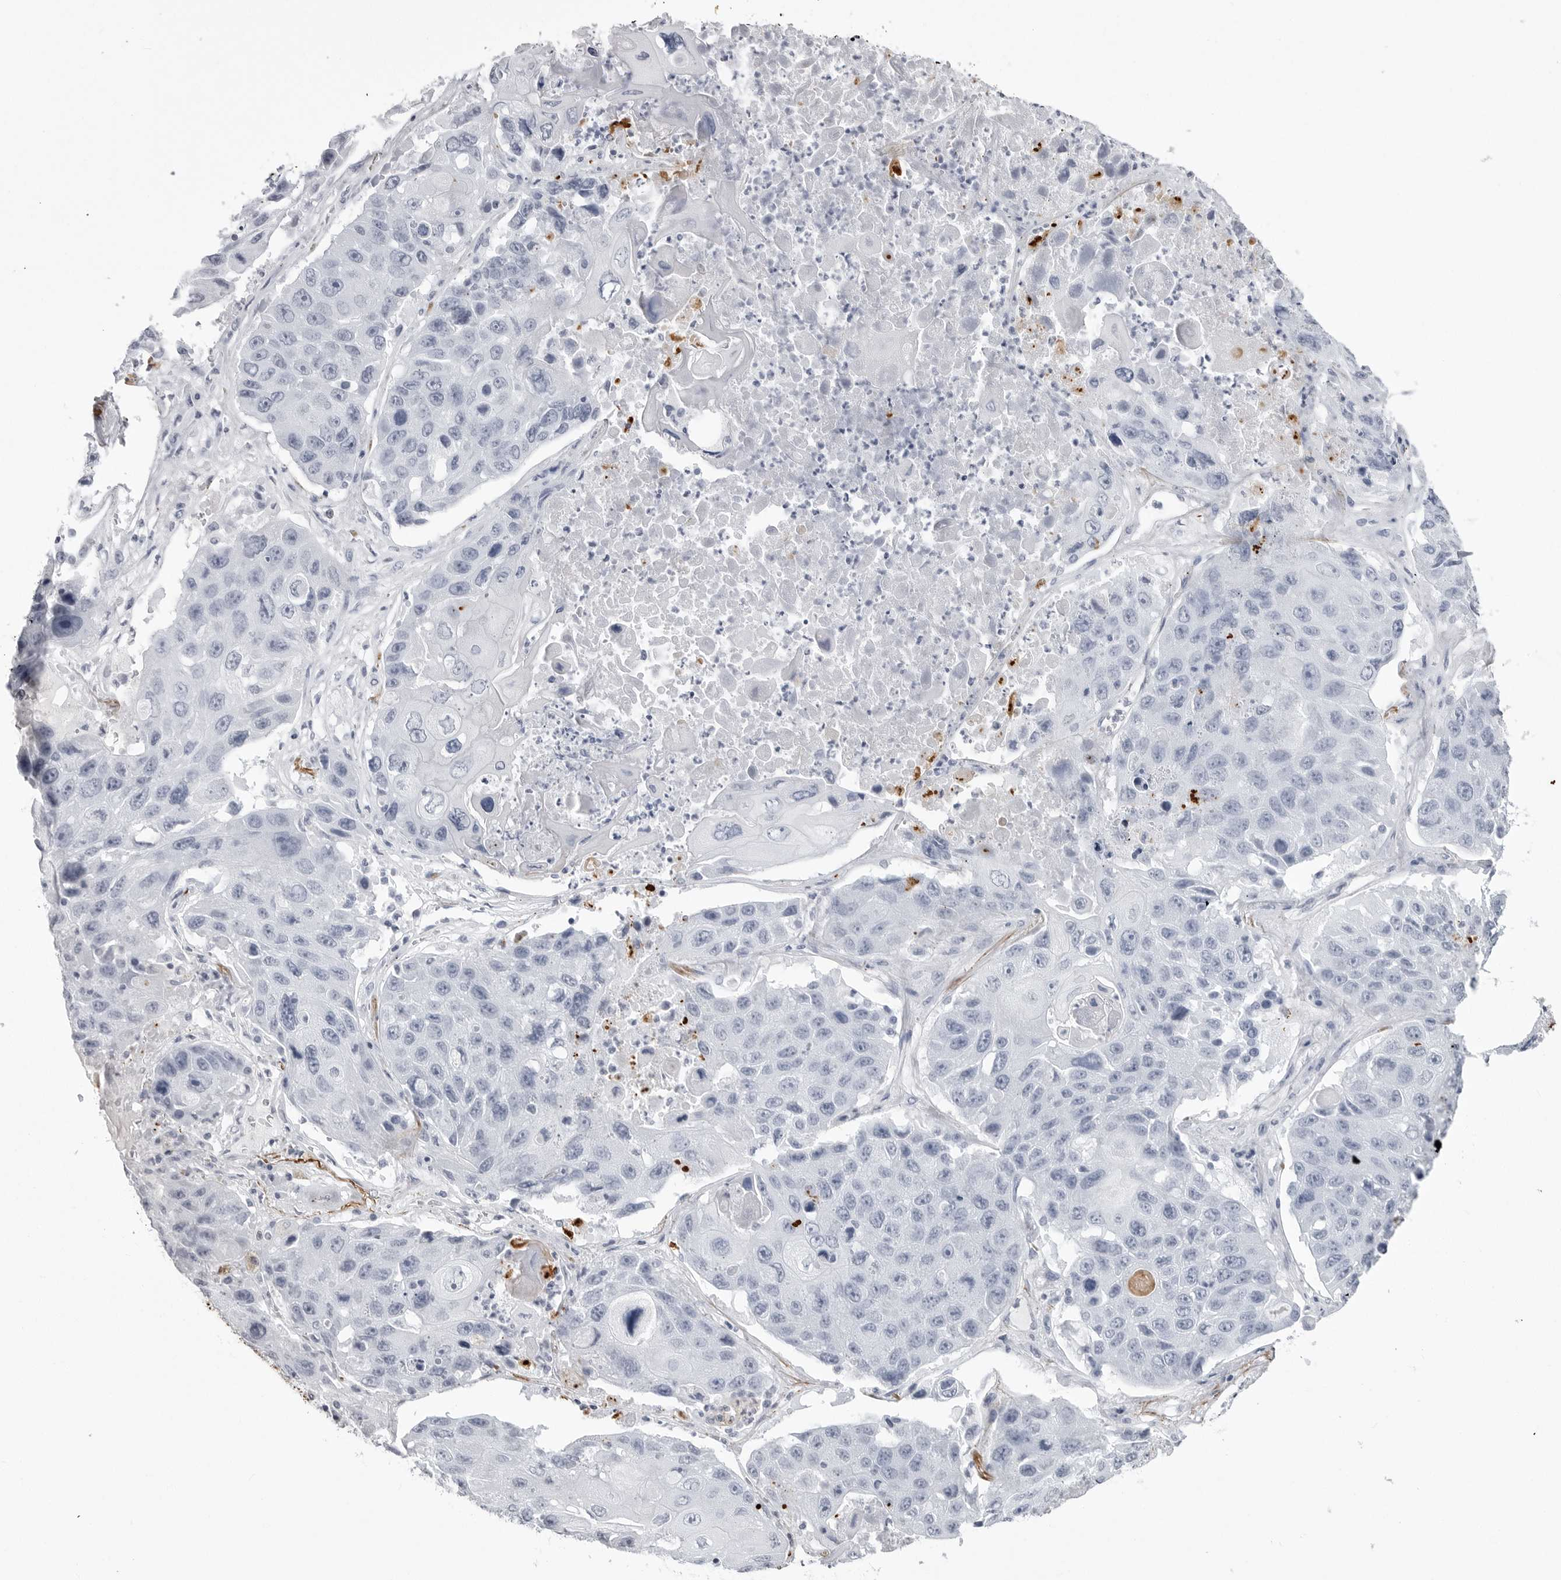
{"staining": {"intensity": "negative", "quantity": "none", "location": "none"}, "tissue": "lung cancer", "cell_type": "Tumor cells", "image_type": "cancer", "snomed": [{"axis": "morphology", "description": "Squamous cell carcinoma, NOS"}, {"axis": "topography", "description": "Lung"}], "caption": "A micrograph of human lung cancer is negative for staining in tumor cells.", "gene": "COL26A1", "patient": {"sex": "male", "age": 61}}